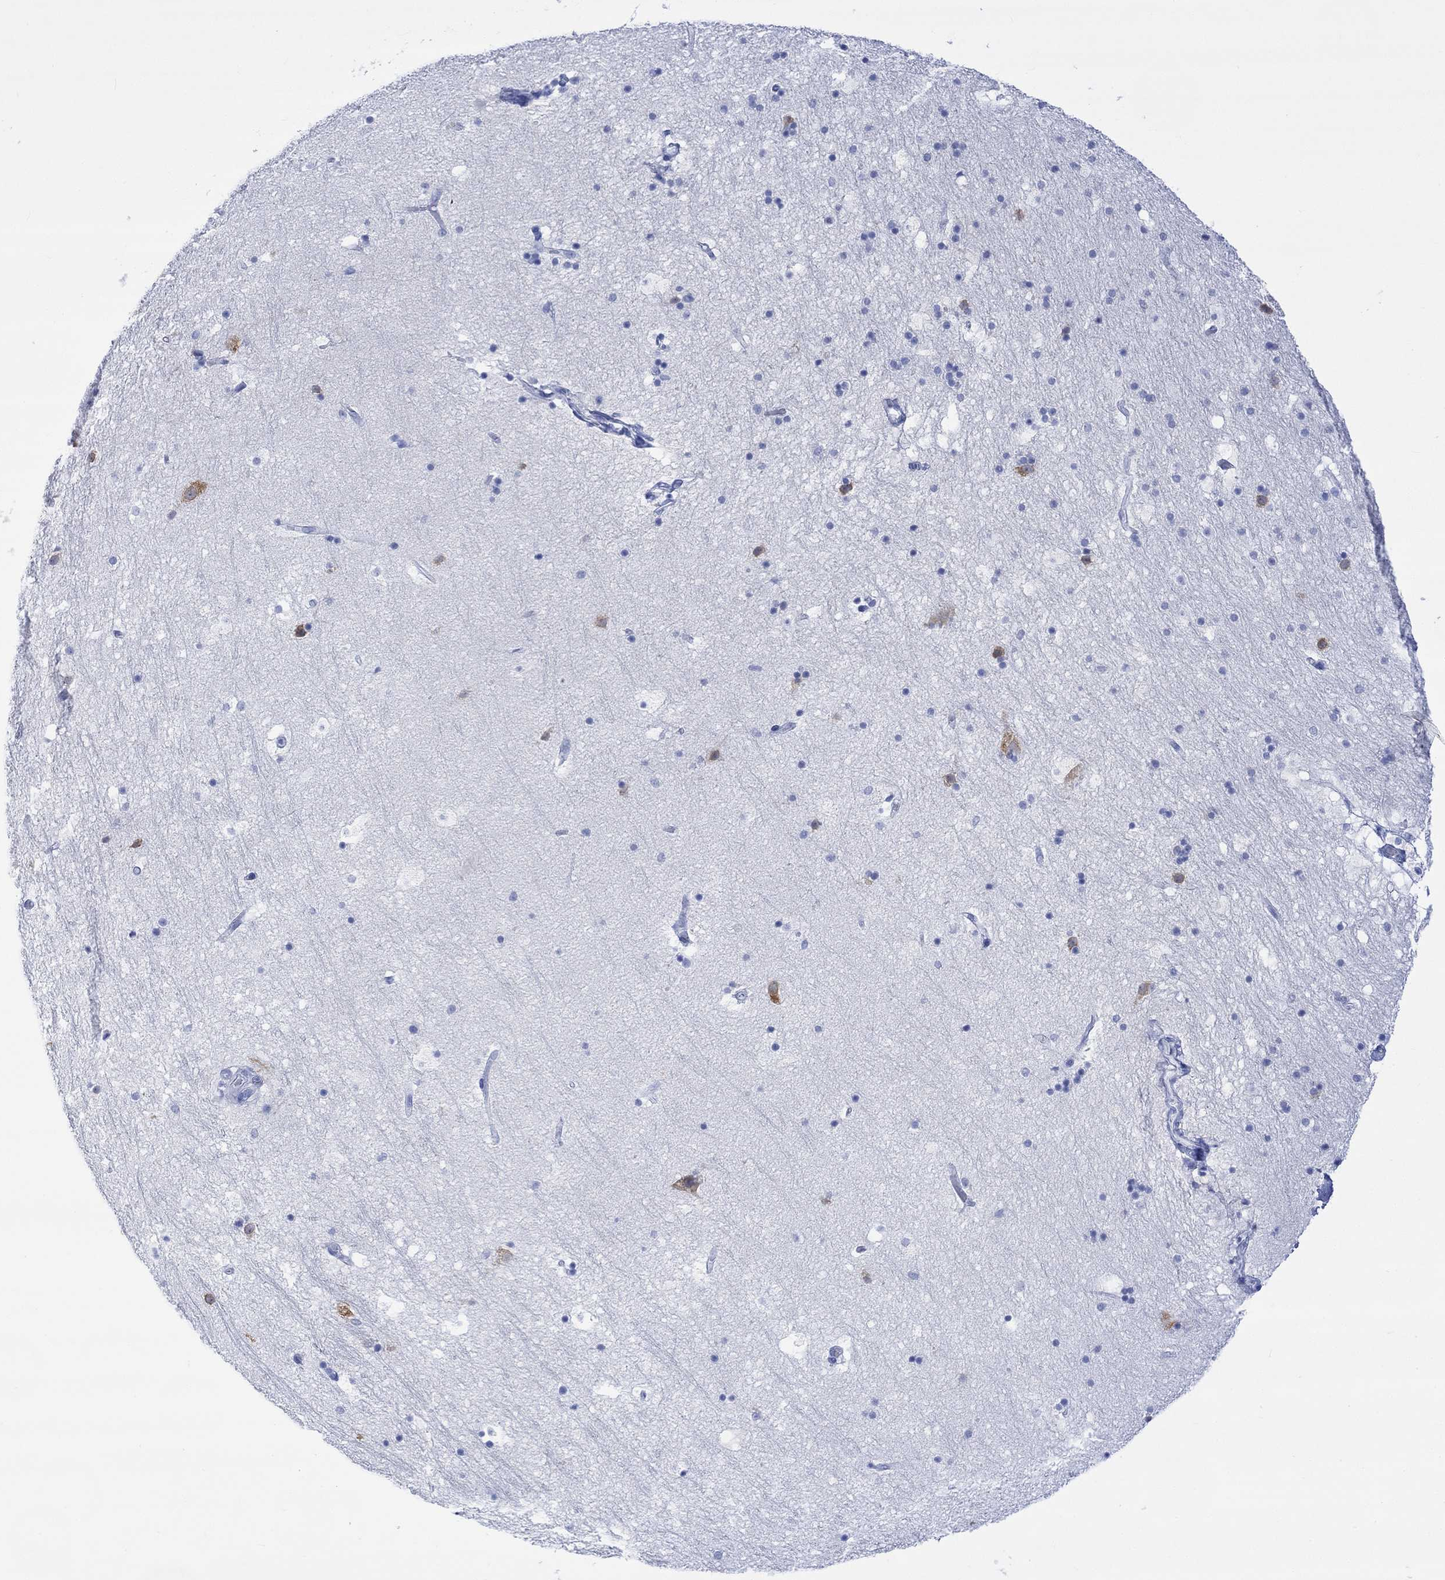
{"staining": {"intensity": "negative", "quantity": "none", "location": "none"}, "tissue": "hippocampus", "cell_type": "Glial cells", "image_type": "normal", "snomed": [{"axis": "morphology", "description": "Normal tissue, NOS"}, {"axis": "topography", "description": "Hippocampus"}], "caption": "Immunohistochemical staining of benign human hippocampus reveals no significant staining in glial cells.", "gene": "CELF4", "patient": {"sex": "male", "age": 51}}